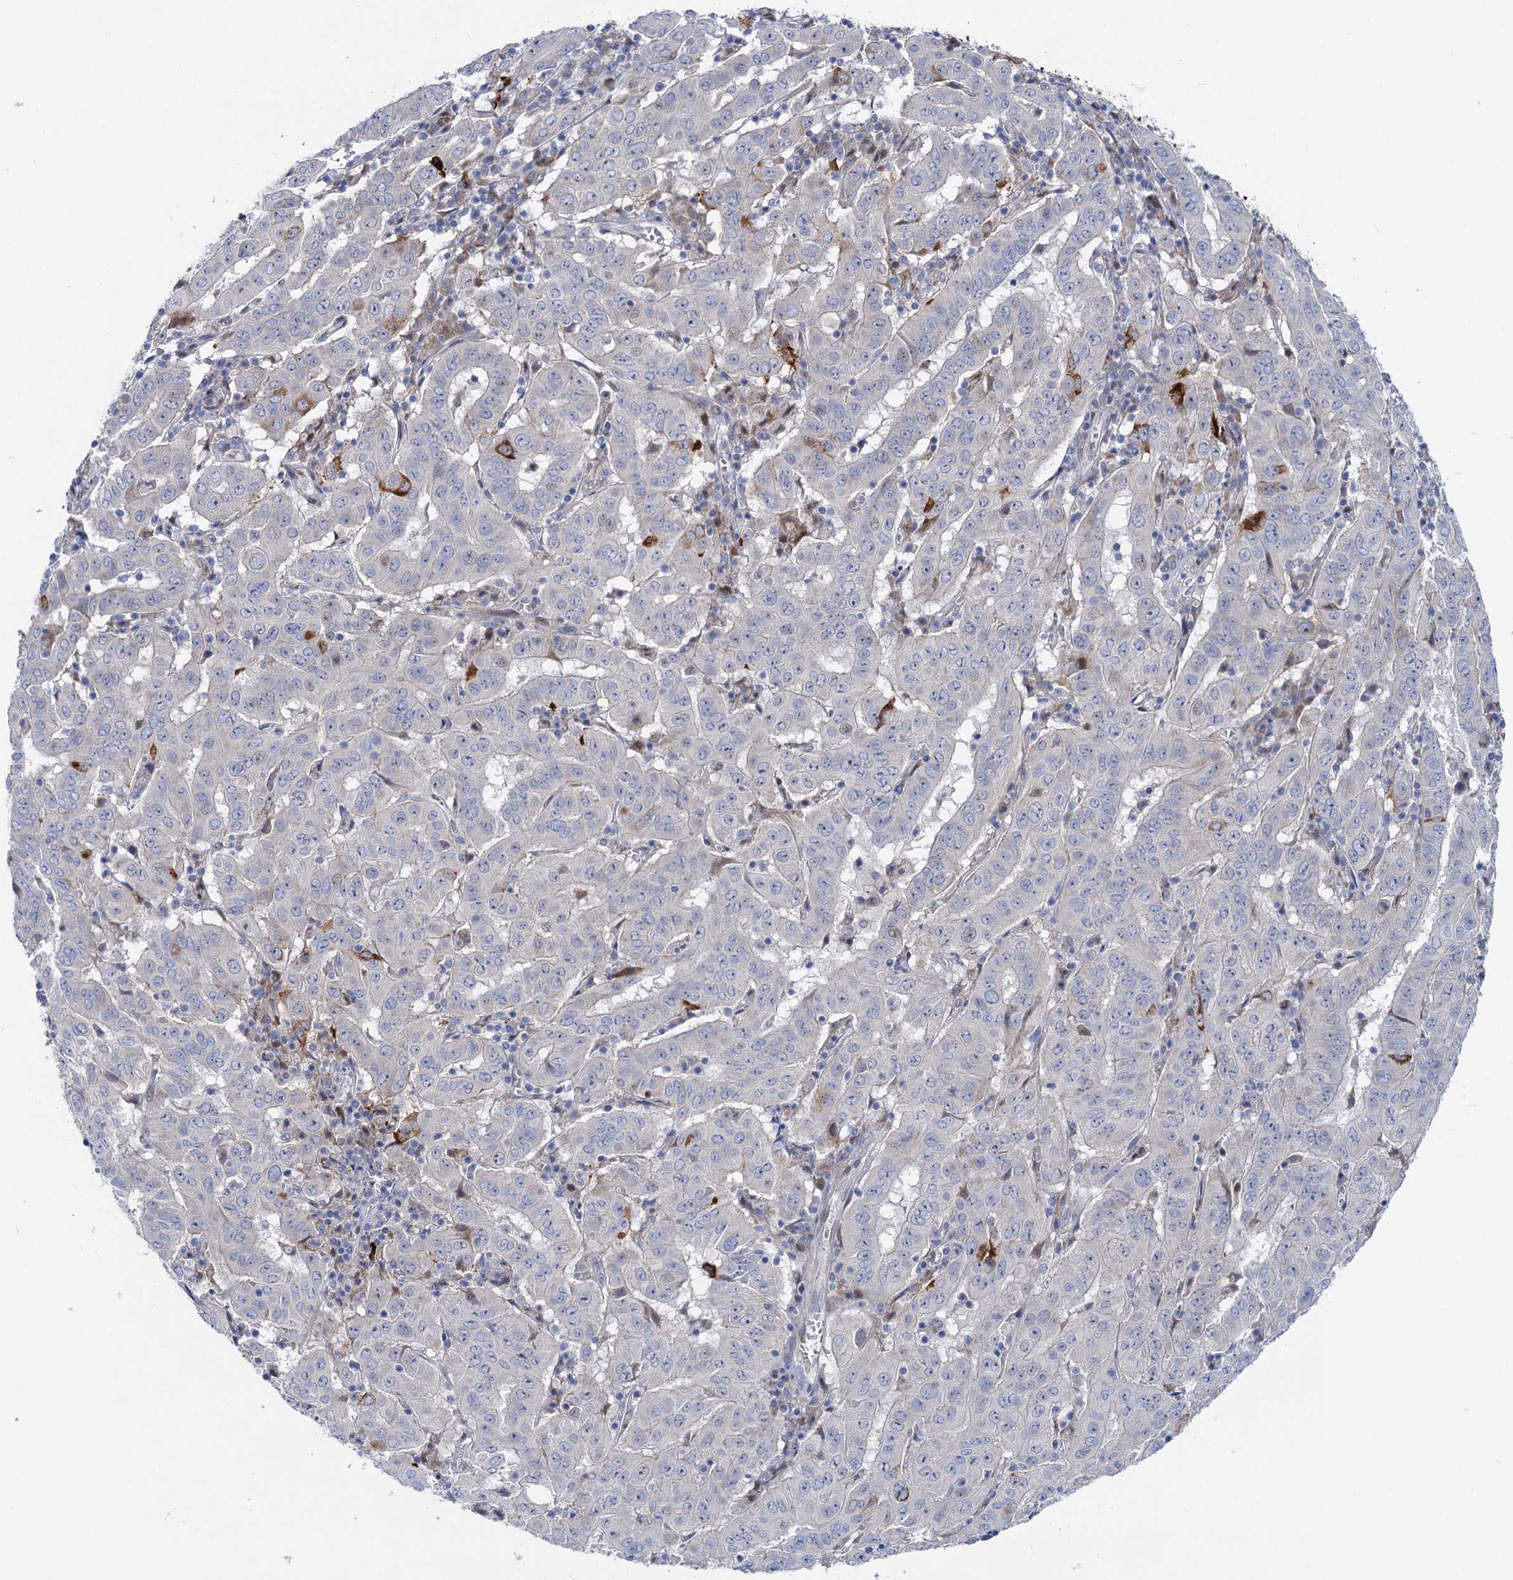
{"staining": {"intensity": "strong", "quantity": "<25%", "location": "cytoplasmic/membranous"}, "tissue": "pancreatic cancer", "cell_type": "Tumor cells", "image_type": "cancer", "snomed": [{"axis": "morphology", "description": "Adenocarcinoma, NOS"}, {"axis": "topography", "description": "Pancreas"}], "caption": "Human adenocarcinoma (pancreatic) stained with a brown dye shows strong cytoplasmic/membranous positive staining in about <25% of tumor cells.", "gene": "QPCTL", "patient": {"sex": "male", "age": 63}}